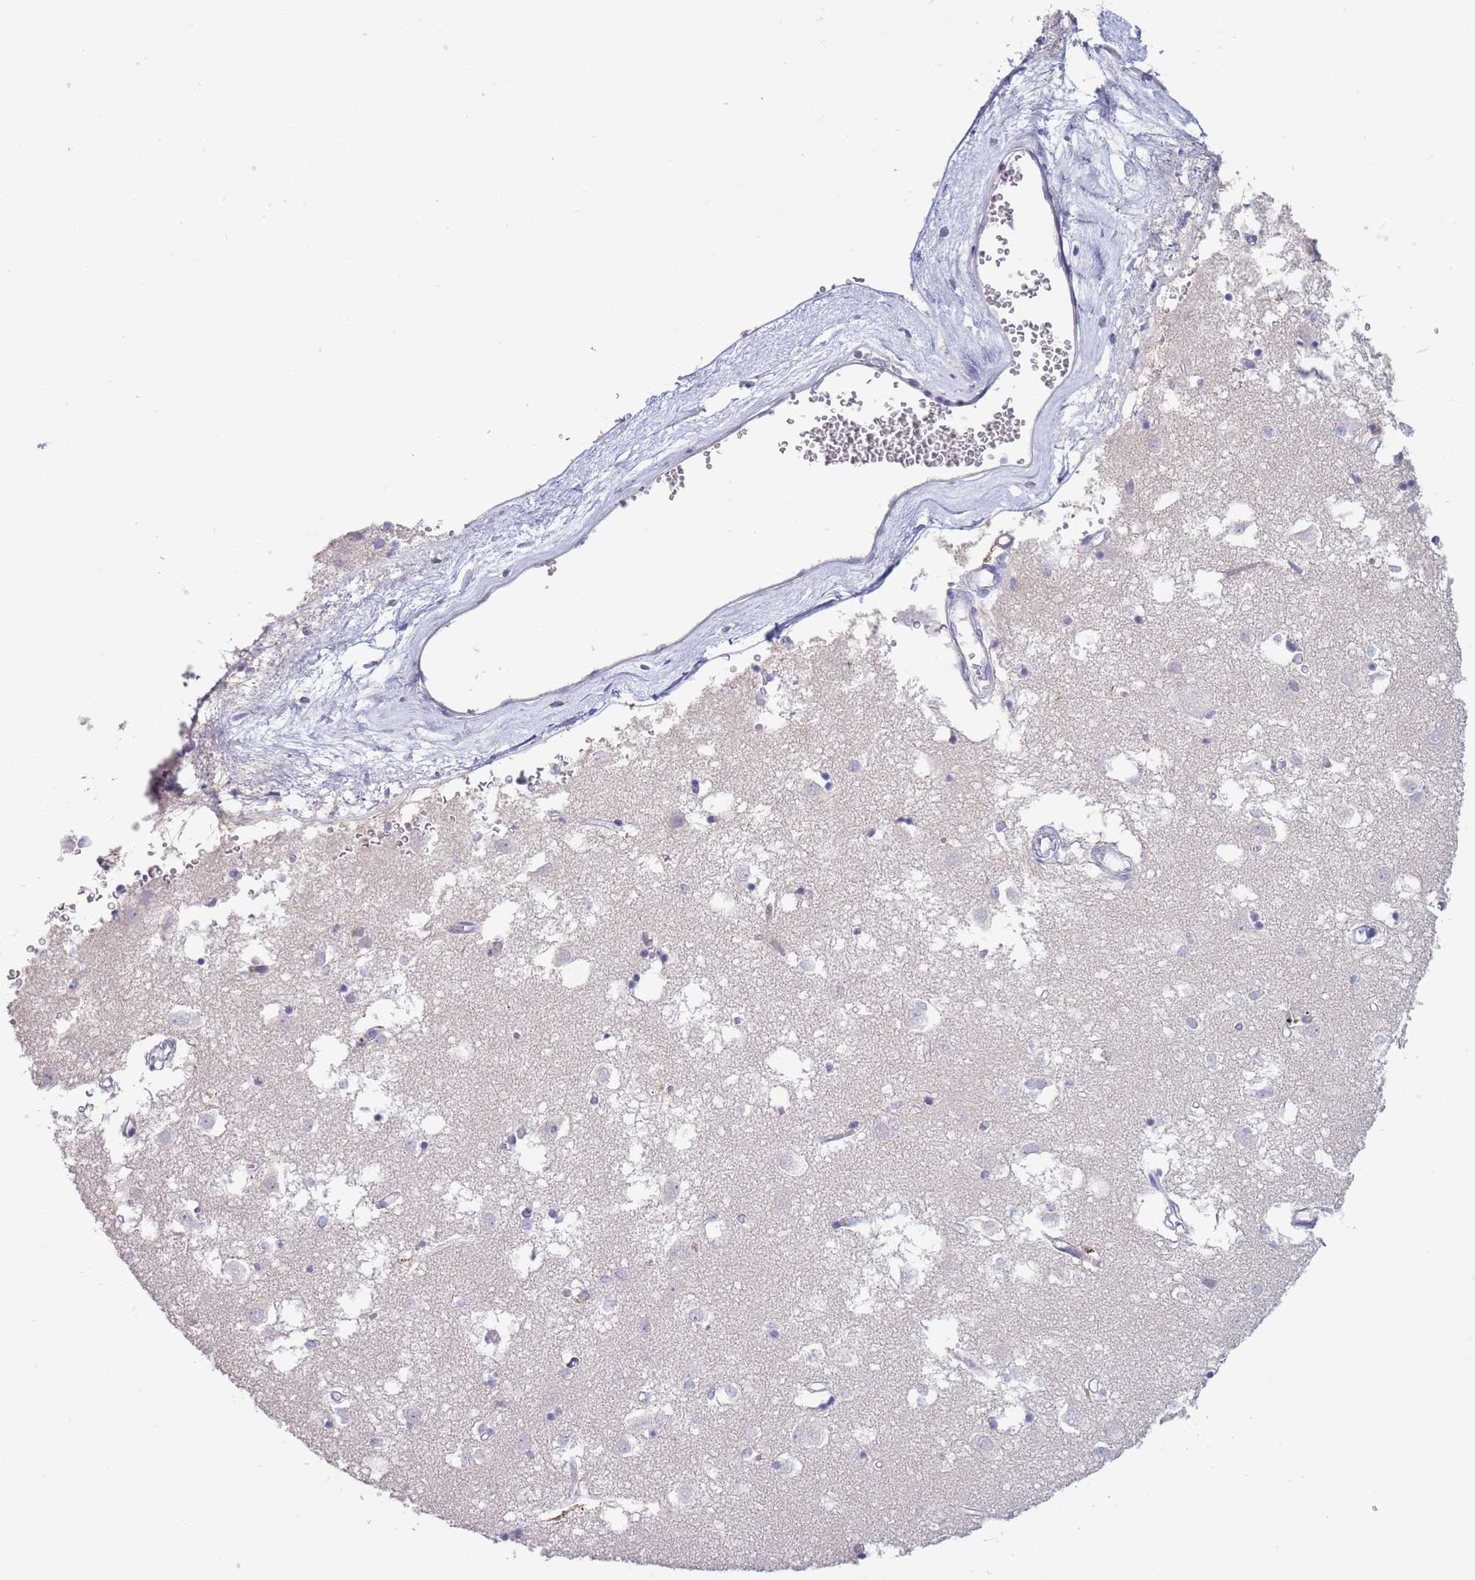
{"staining": {"intensity": "negative", "quantity": "none", "location": "none"}, "tissue": "caudate", "cell_type": "Glial cells", "image_type": "normal", "snomed": [{"axis": "morphology", "description": "Normal tissue, NOS"}, {"axis": "topography", "description": "Lateral ventricle wall"}], "caption": "Glial cells show no significant expression in benign caudate. Nuclei are stained in blue.", "gene": "CD37", "patient": {"sex": "male", "age": 70}}